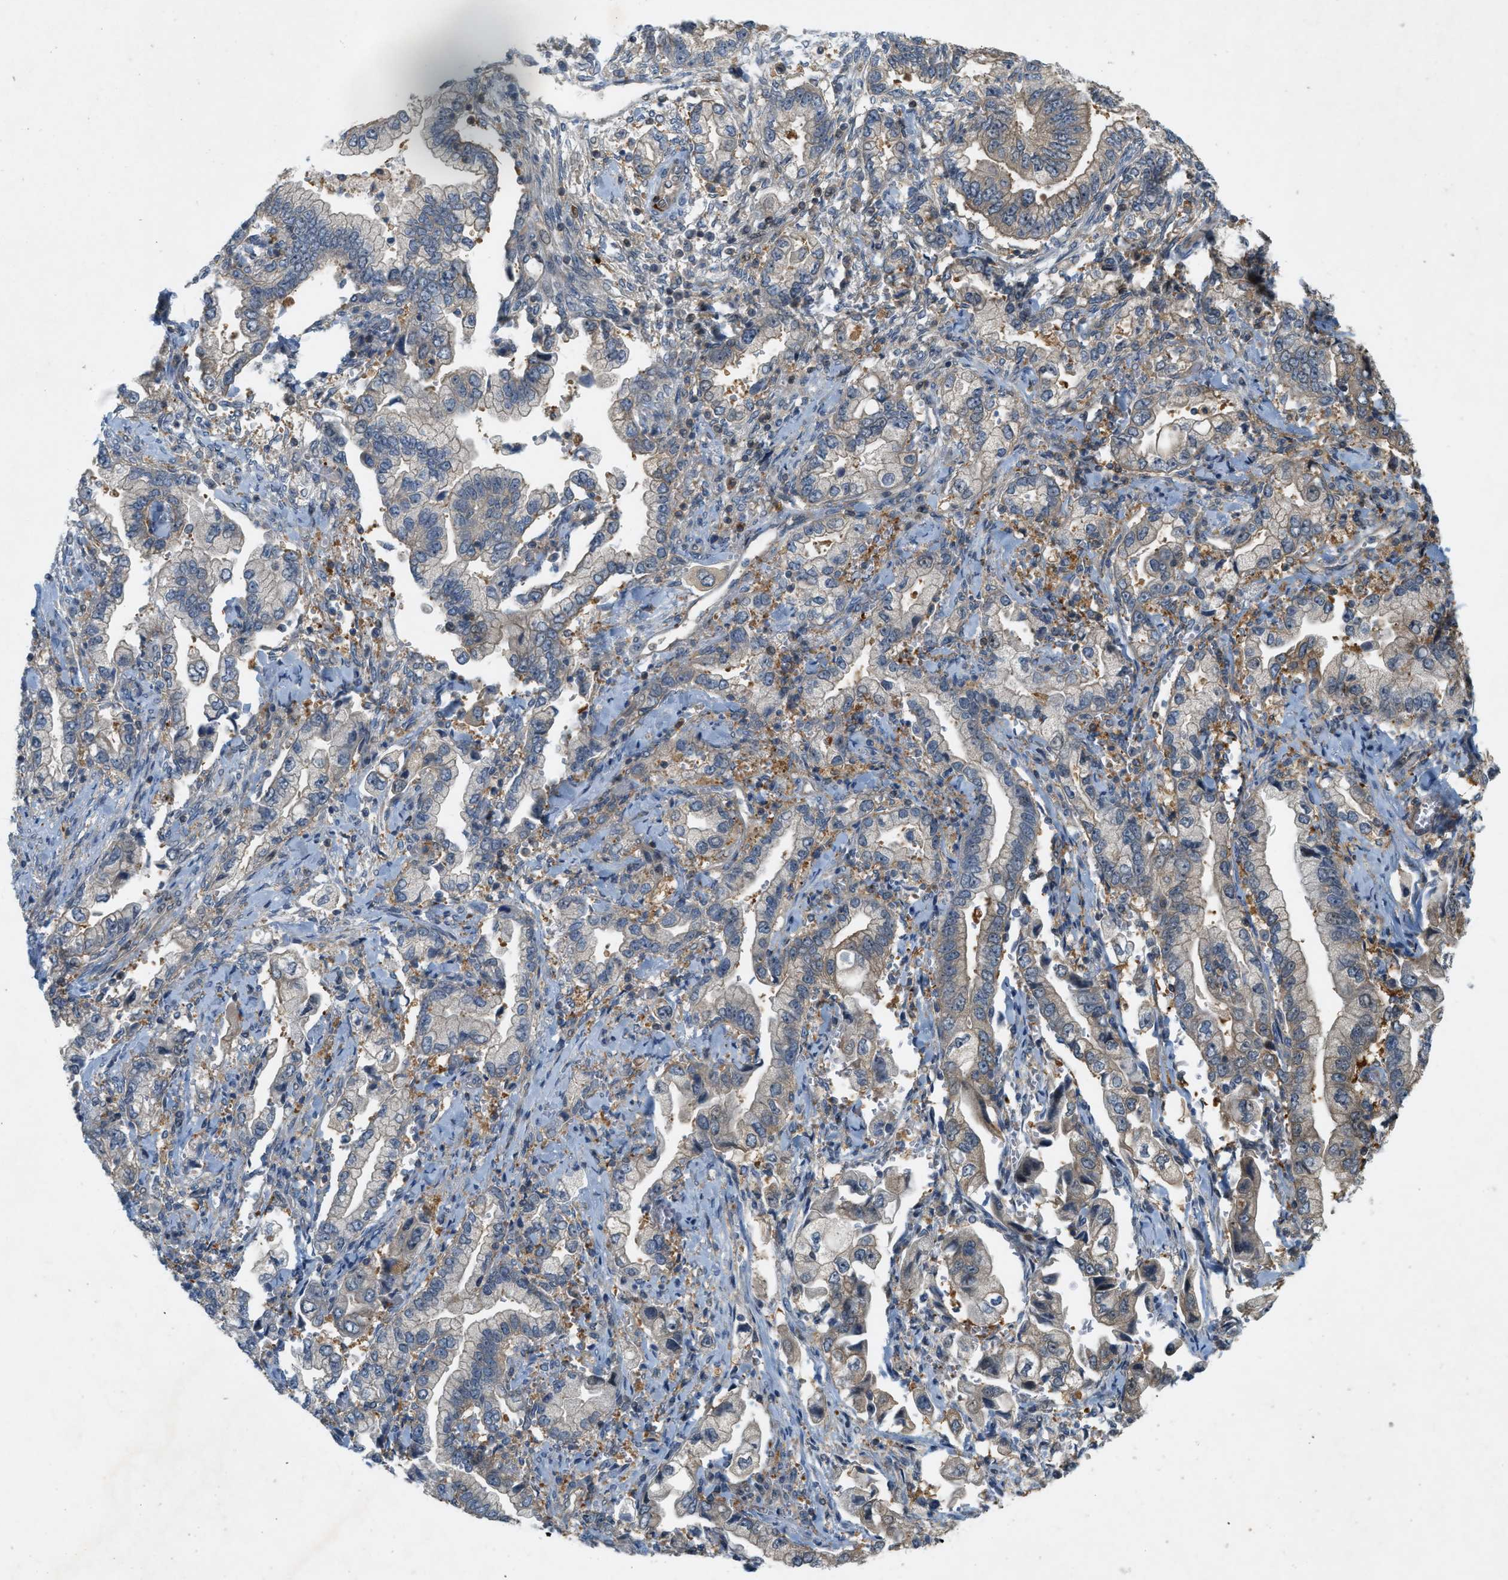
{"staining": {"intensity": "negative", "quantity": "none", "location": "none"}, "tissue": "stomach cancer", "cell_type": "Tumor cells", "image_type": "cancer", "snomed": [{"axis": "morphology", "description": "Normal tissue, NOS"}, {"axis": "morphology", "description": "Adenocarcinoma, NOS"}, {"axis": "topography", "description": "Stomach"}], "caption": "Immunohistochemistry histopathology image of human stomach cancer (adenocarcinoma) stained for a protein (brown), which displays no staining in tumor cells.", "gene": "PDCL3", "patient": {"sex": "male", "age": 62}}